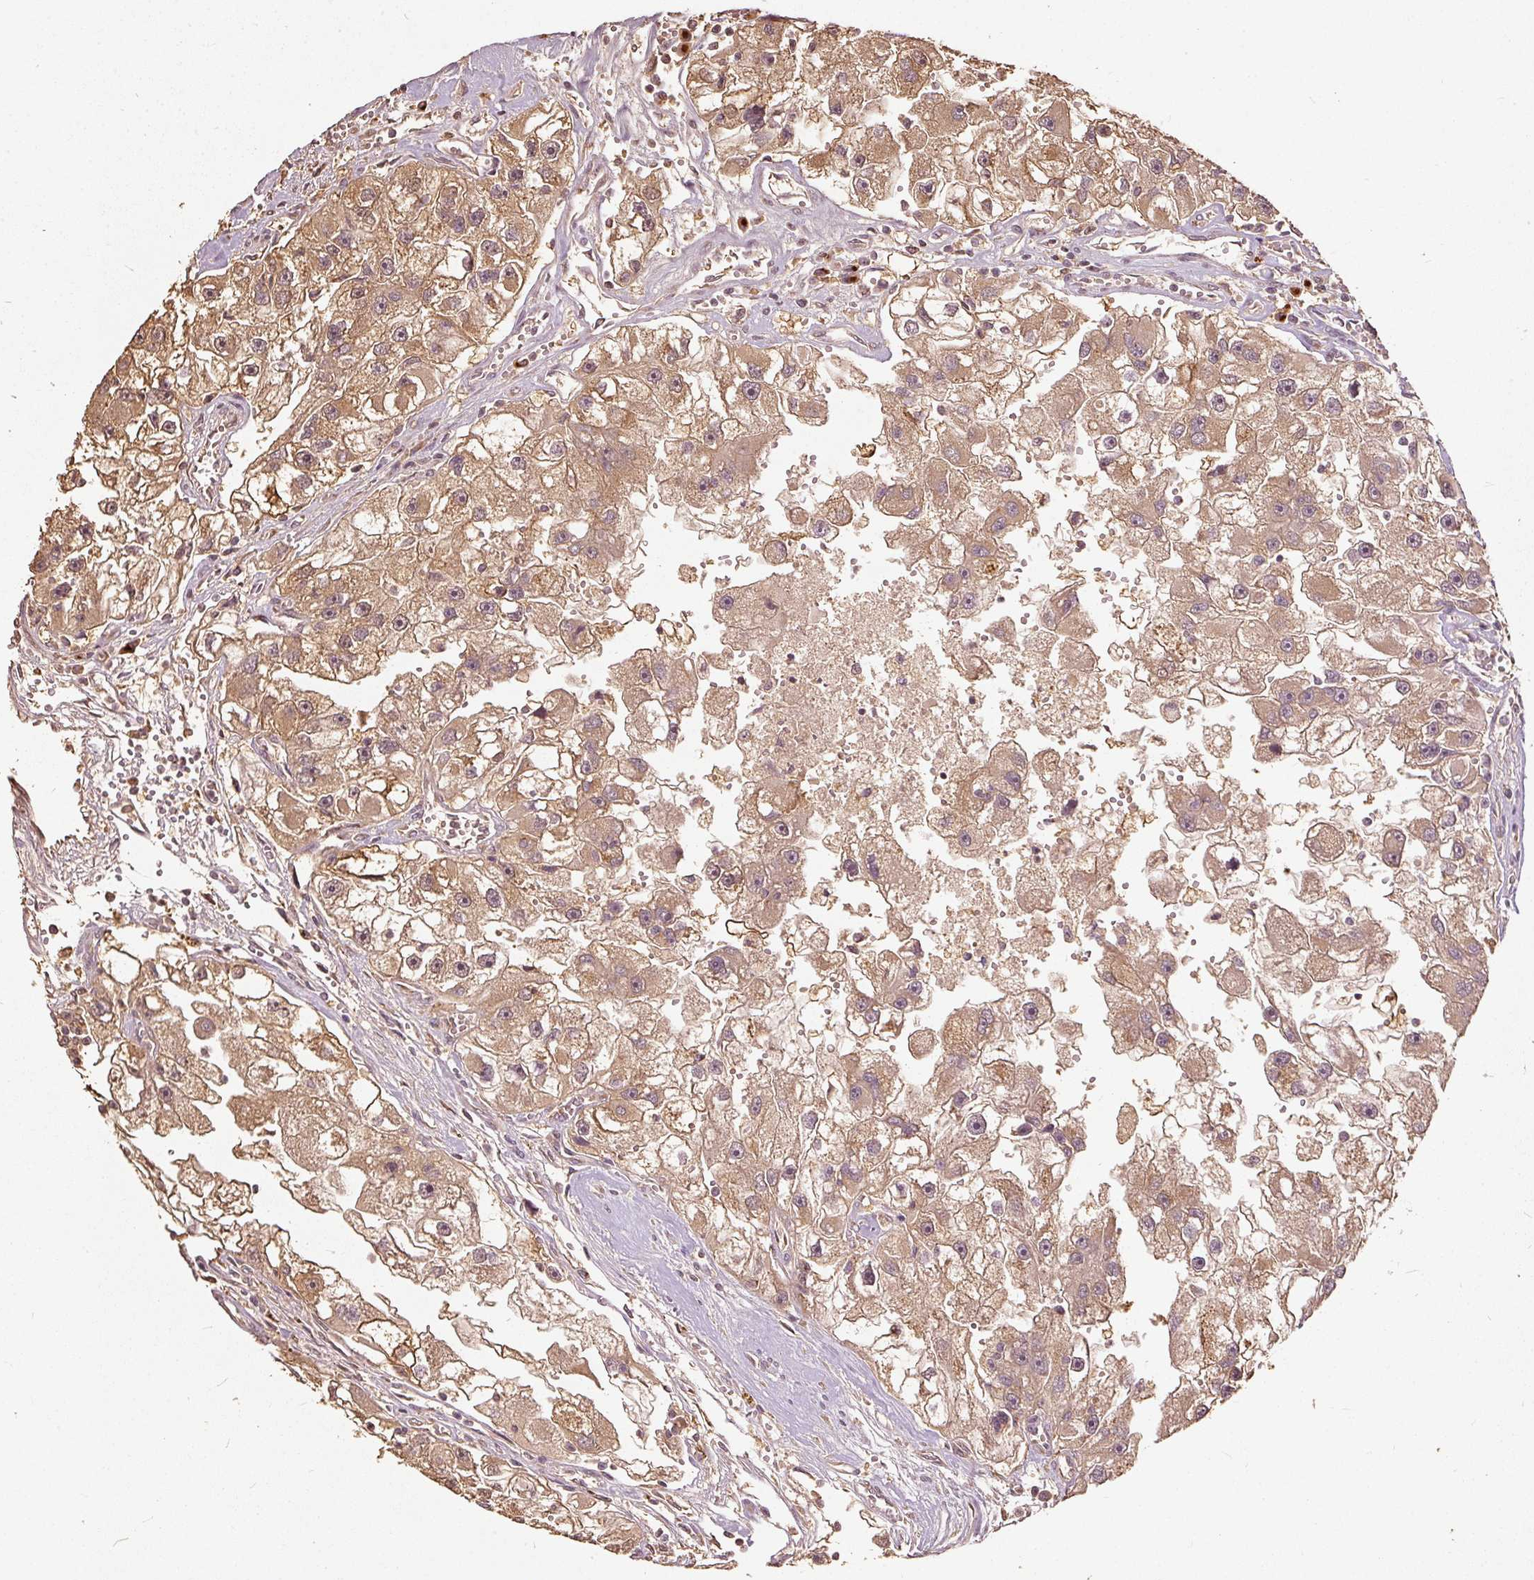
{"staining": {"intensity": "moderate", "quantity": ">75%", "location": "cytoplasmic/membranous"}, "tissue": "renal cancer", "cell_type": "Tumor cells", "image_type": "cancer", "snomed": [{"axis": "morphology", "description": "Adenocarcinoma, NOS"}, {"axis": "topography", "description": "Kidney"}], "caption": "Immunohistochemistry (IHC) micrograph of neoplastic tissue: renal cancer stained using immunohistochemistry (IHC) demonstrates medium levels of moderate protein expression localized specifically in the cytoplasmic/membranous of tumor cells, appearing as a cytoplasmic/membranous brown color.", "gene": "FUT8", "patient": {"sex": "male", "age": 63}}